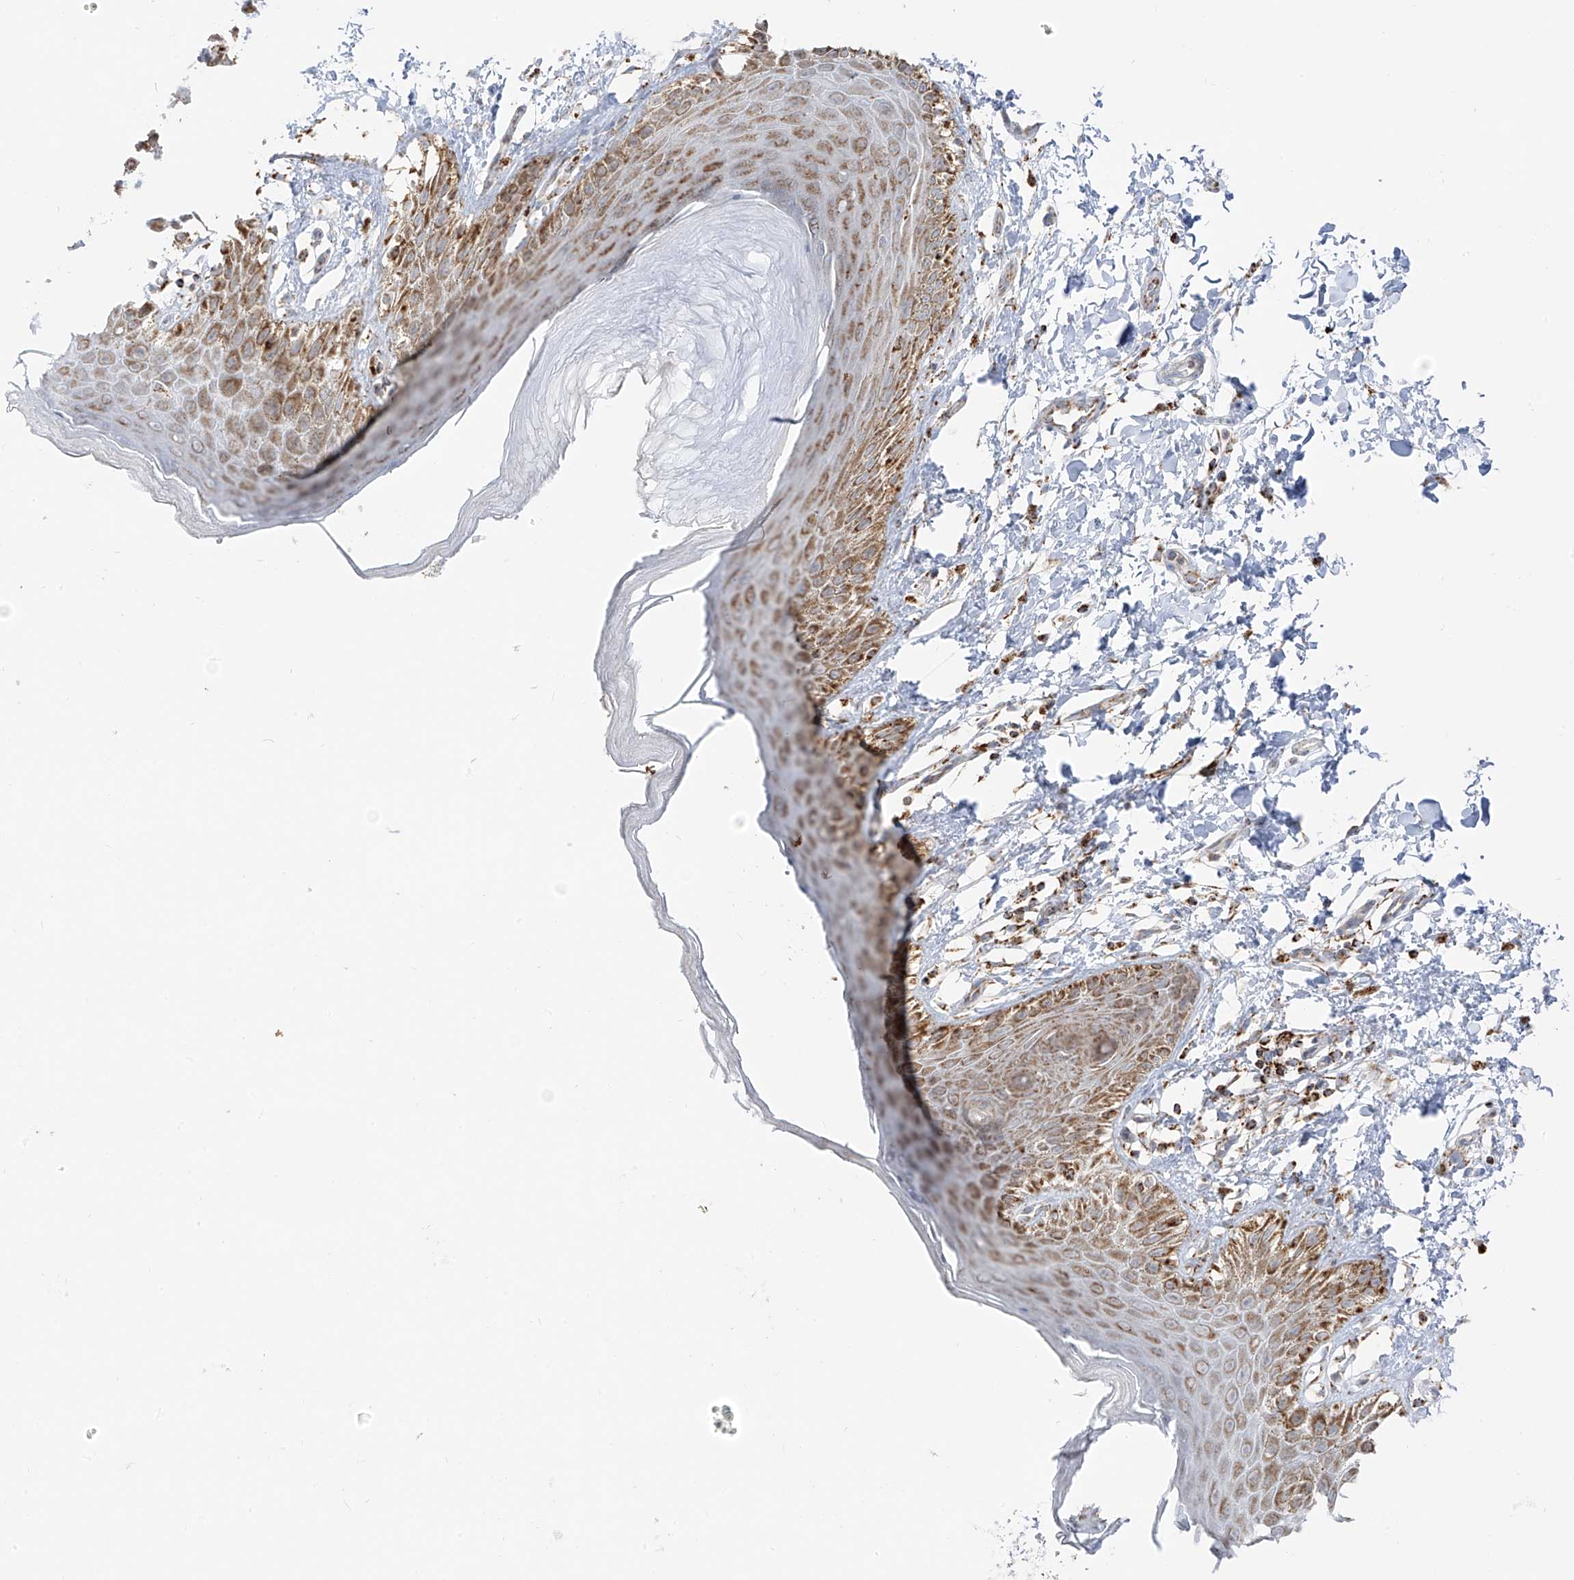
{"staining": {"intensity": "moderate", "quantity": ">75%", "location": "cytoplasmic/membranous"}, "tissue": "skin", "cell_type": "Epidermal cells", "image_type": "normal", "snomed": [{"axis": "morphology", "description": "Normal tissue, NOS"}, {"axis": "topography", "description": "Anal"}], "caption": "Brown immunohistochemical staining in unremarkable skin displays moderate cytoplasmic/membranous positivity in approximately >75% of epidermal cells.", "gene": "ETHE1", "patient": {"sex": "male", "age": 44}}